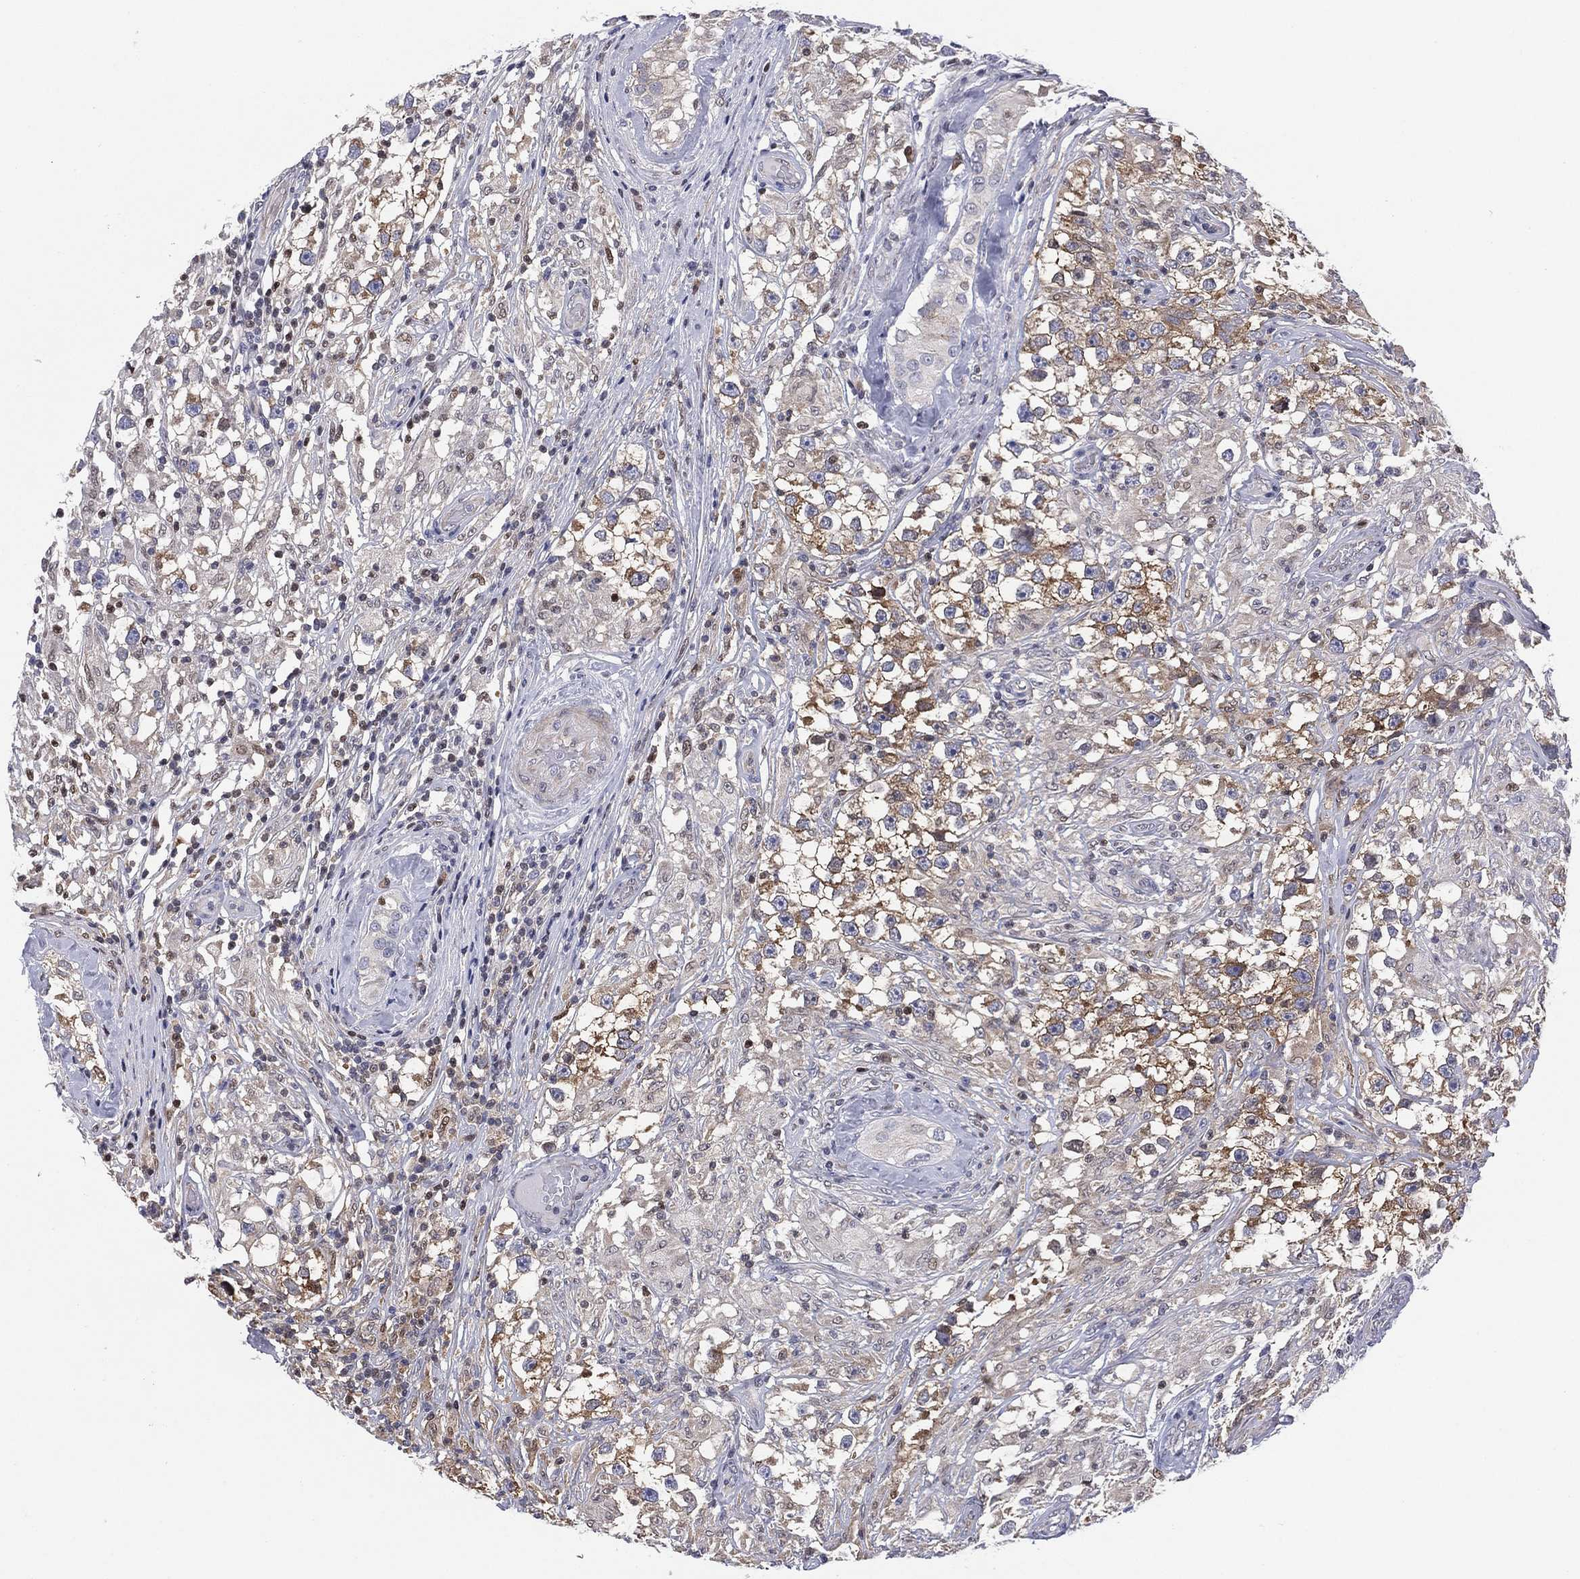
{"staining": {"intensity": "moderate", "quantity": "25%-75%", "location": "cytoplasmic/membranous"}, "tissue": "testis cancer", "cell_type": "Tumor cells", "image_type": "cancer", "snomed": [{"axis": "morphology", "description": "Seminoma, NOS"}, {"axis": "topography", "description": "Testis"}], "caption": "Testis cancer stained with DAB (3,3'-diaminobenzidine) IHC displays medium levels of moderate cytoplasmic/membranous expression in about 25%-75% of tumor cells.", "gene": "SLC4A4", "patient": {"sex": "male", "age": 46}}